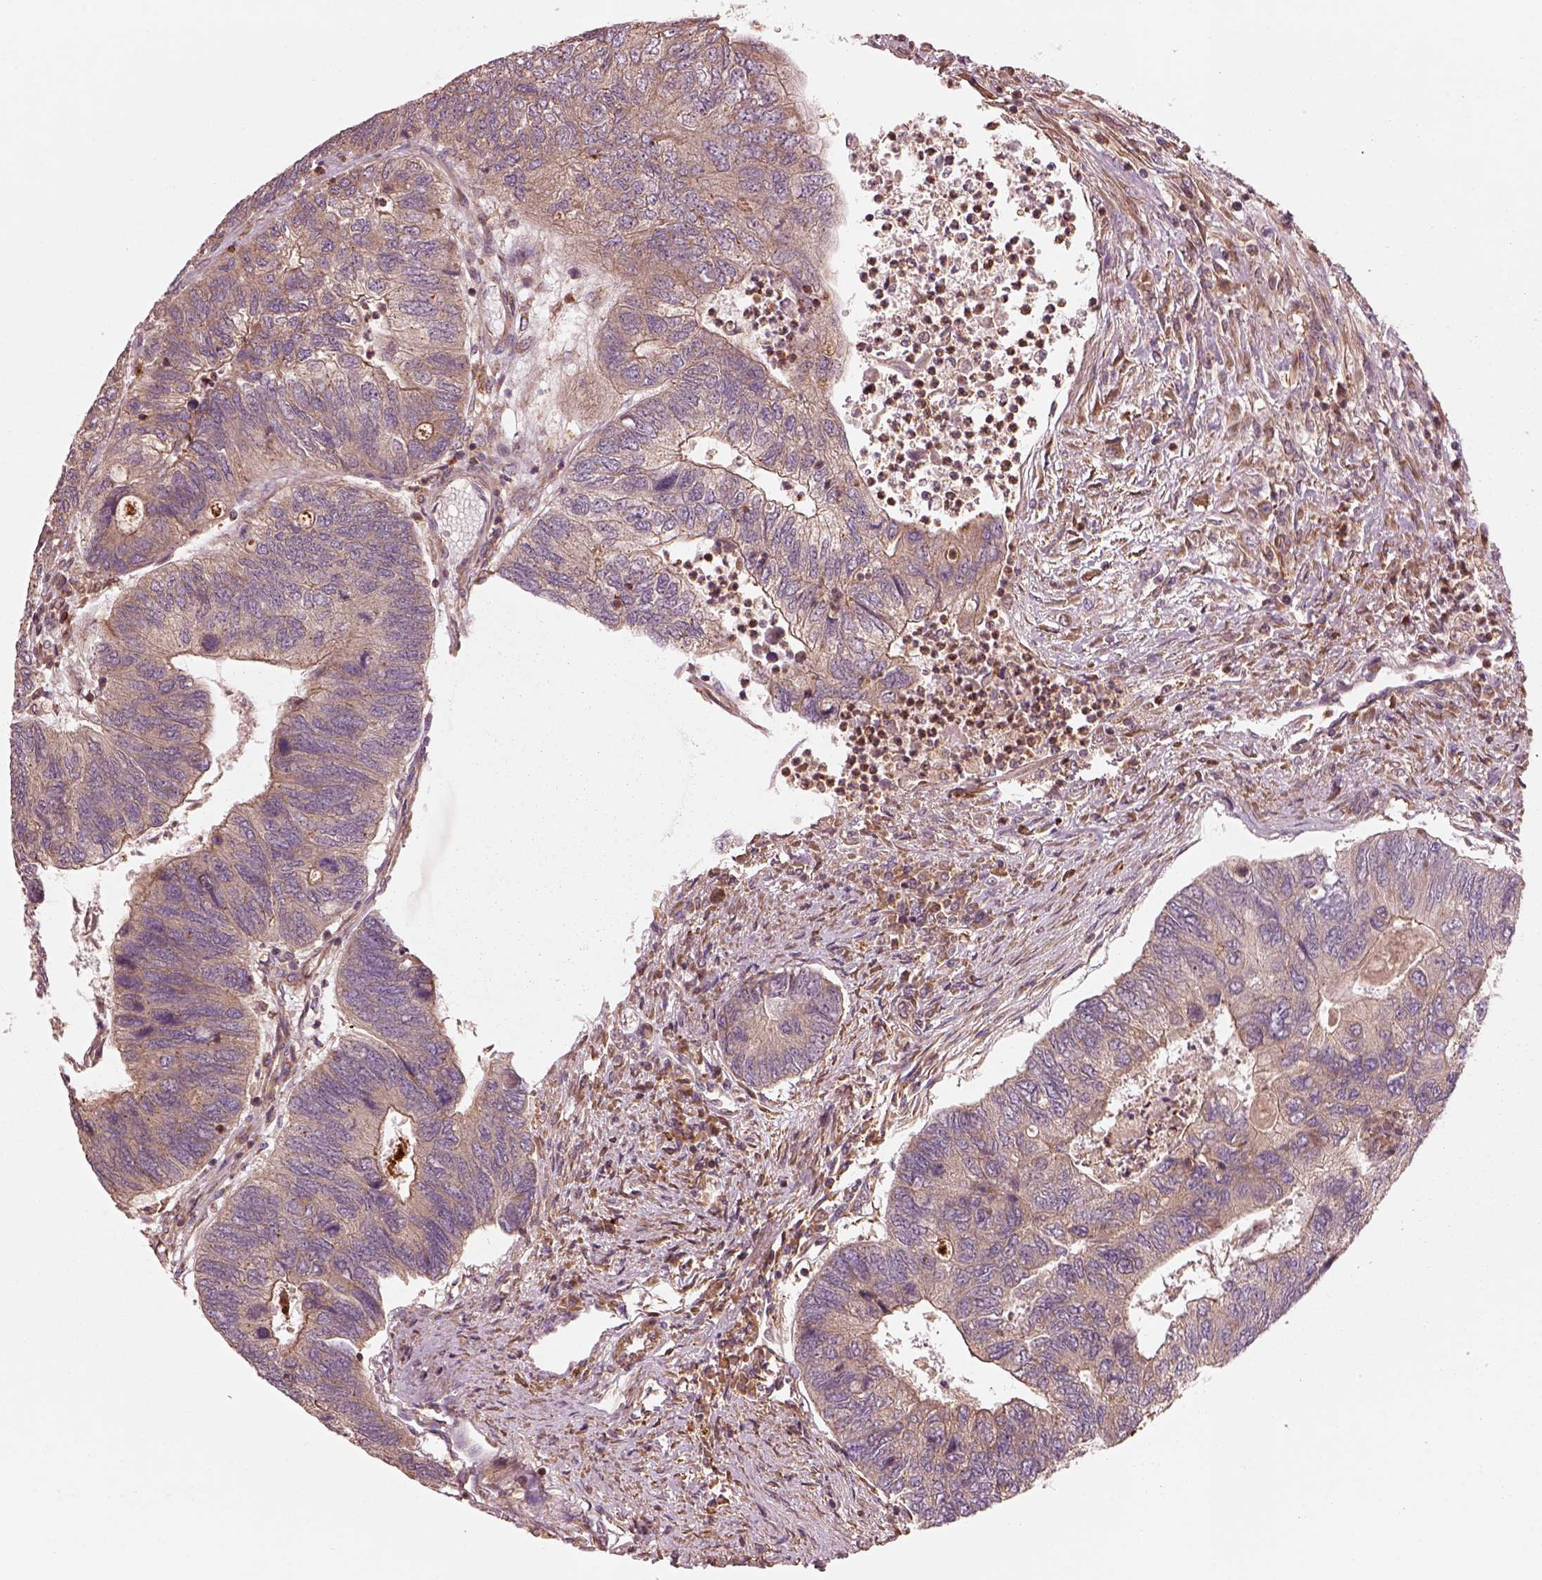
{"staining": {"intensity": "weak", "quantity": "<25%", "location": "cytoplasmic/membranous"}, "tissue": "colorectal cancer", "cell_type": "Tumor cells", "image_type": "cancer", "snomed": [{"axis": "morphology", "description": "Adenocarcinoma, NOS"}, {"axis": "topography", "description": "Colon"}], "caption": "A micrograph of adenocarcinoma (colorectal) stained for a protein shows no brown staining in tumor cells. (Stains: DAB (3,3'-diaminobenzidine) IHC with hematoxylin counter stain, Microscopy: brightfield microscopy at high magnification).", "gene": "ASCC2", "patient": {"sex": "female", "age": 67}}